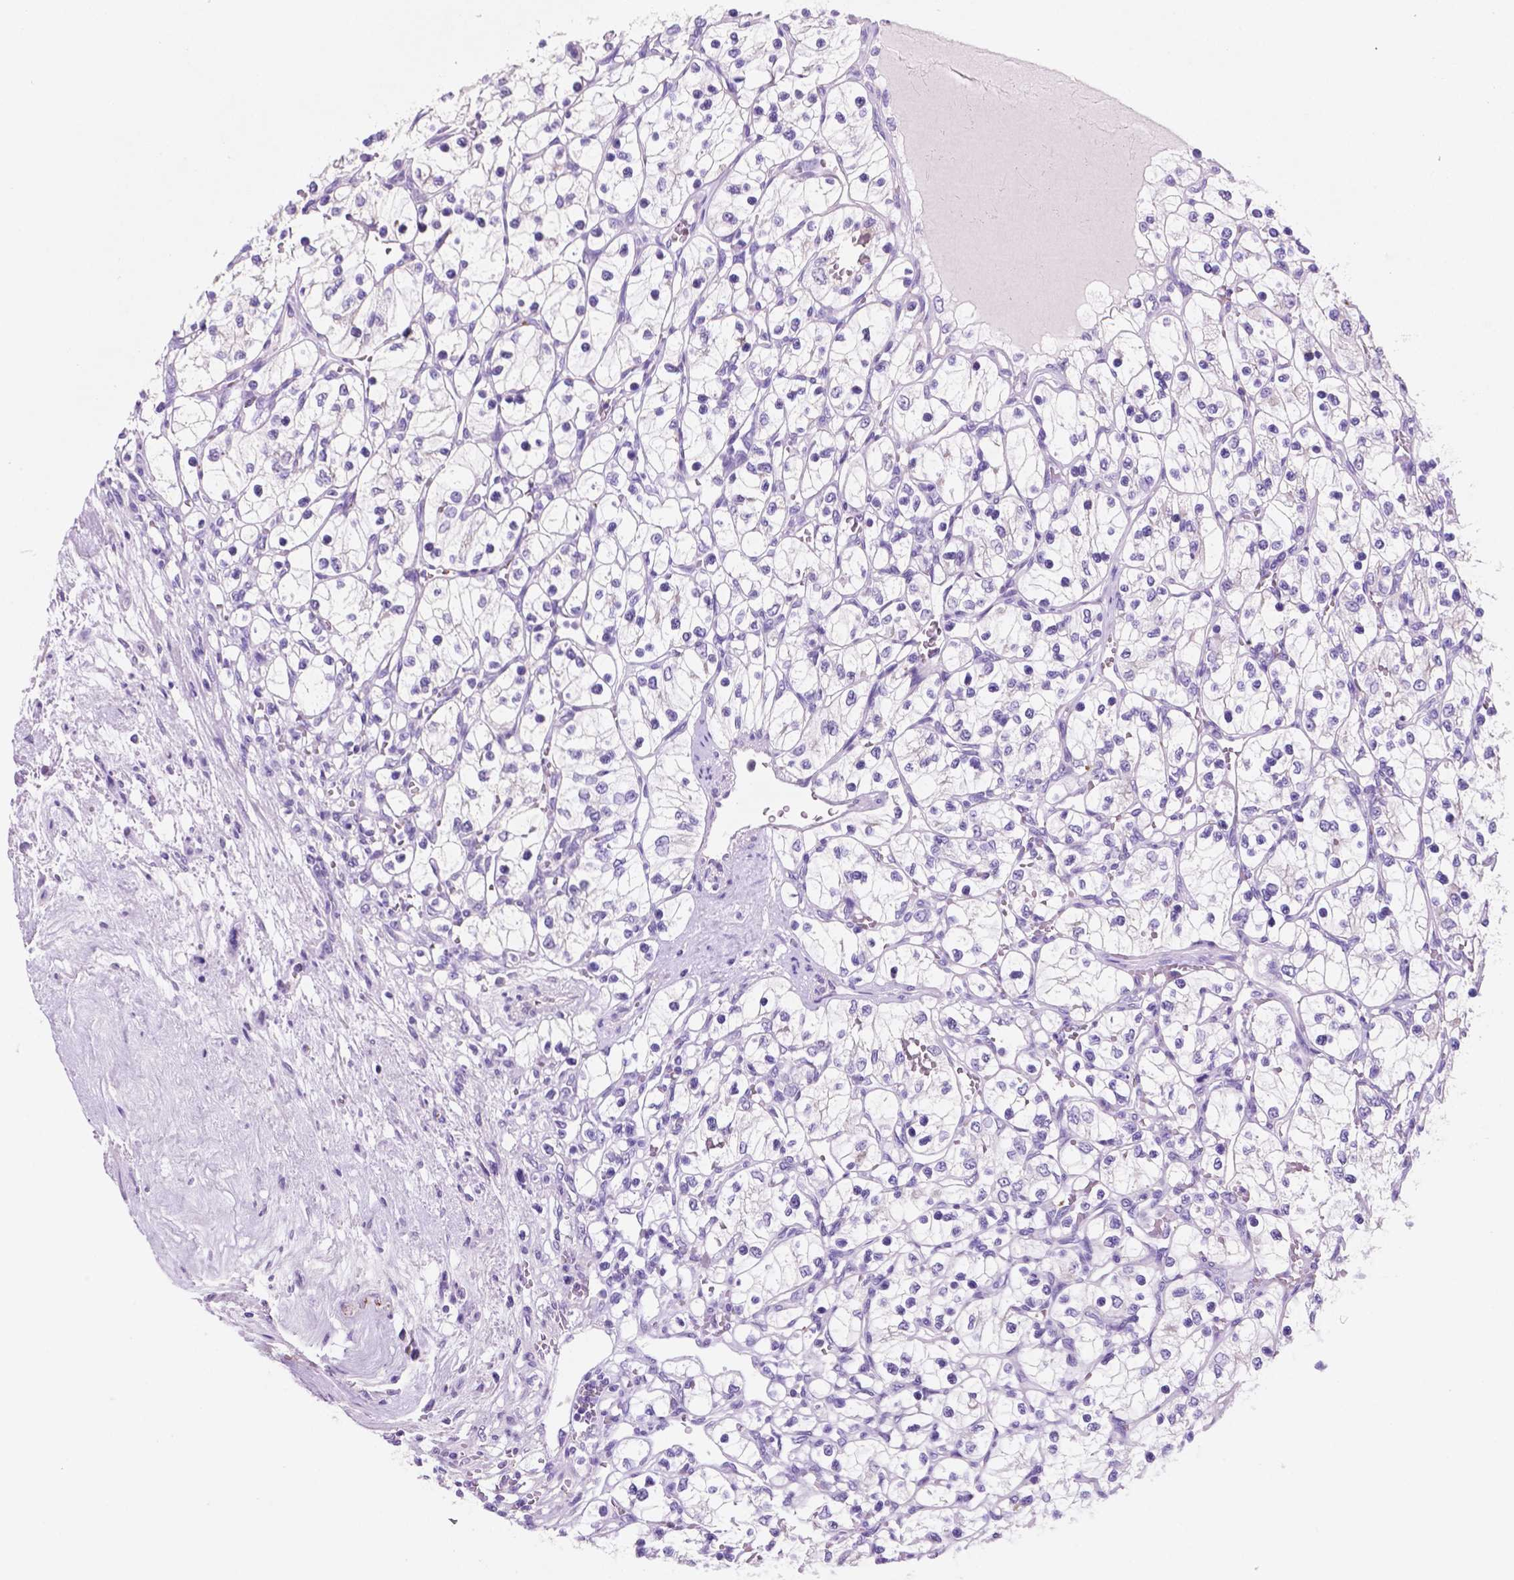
{"staining": {"intensity": "negative", "quantity": "none", "location": "none"}, "tissue": "renal cancer", "cell_type": "Tumor cells", "image_type": "cancer", "snomed": [{"axis": "morphology", "description": "Adenocarcinoma, NOS"}, {"axis": "topography", "description": "Kidney"}], "caption": "Immunohistochemistry of human renal adenocarcinoma displays no staining in tumor cells.", "gene": "EBLN2", "patient": {"sex": "female", "age": 69}}